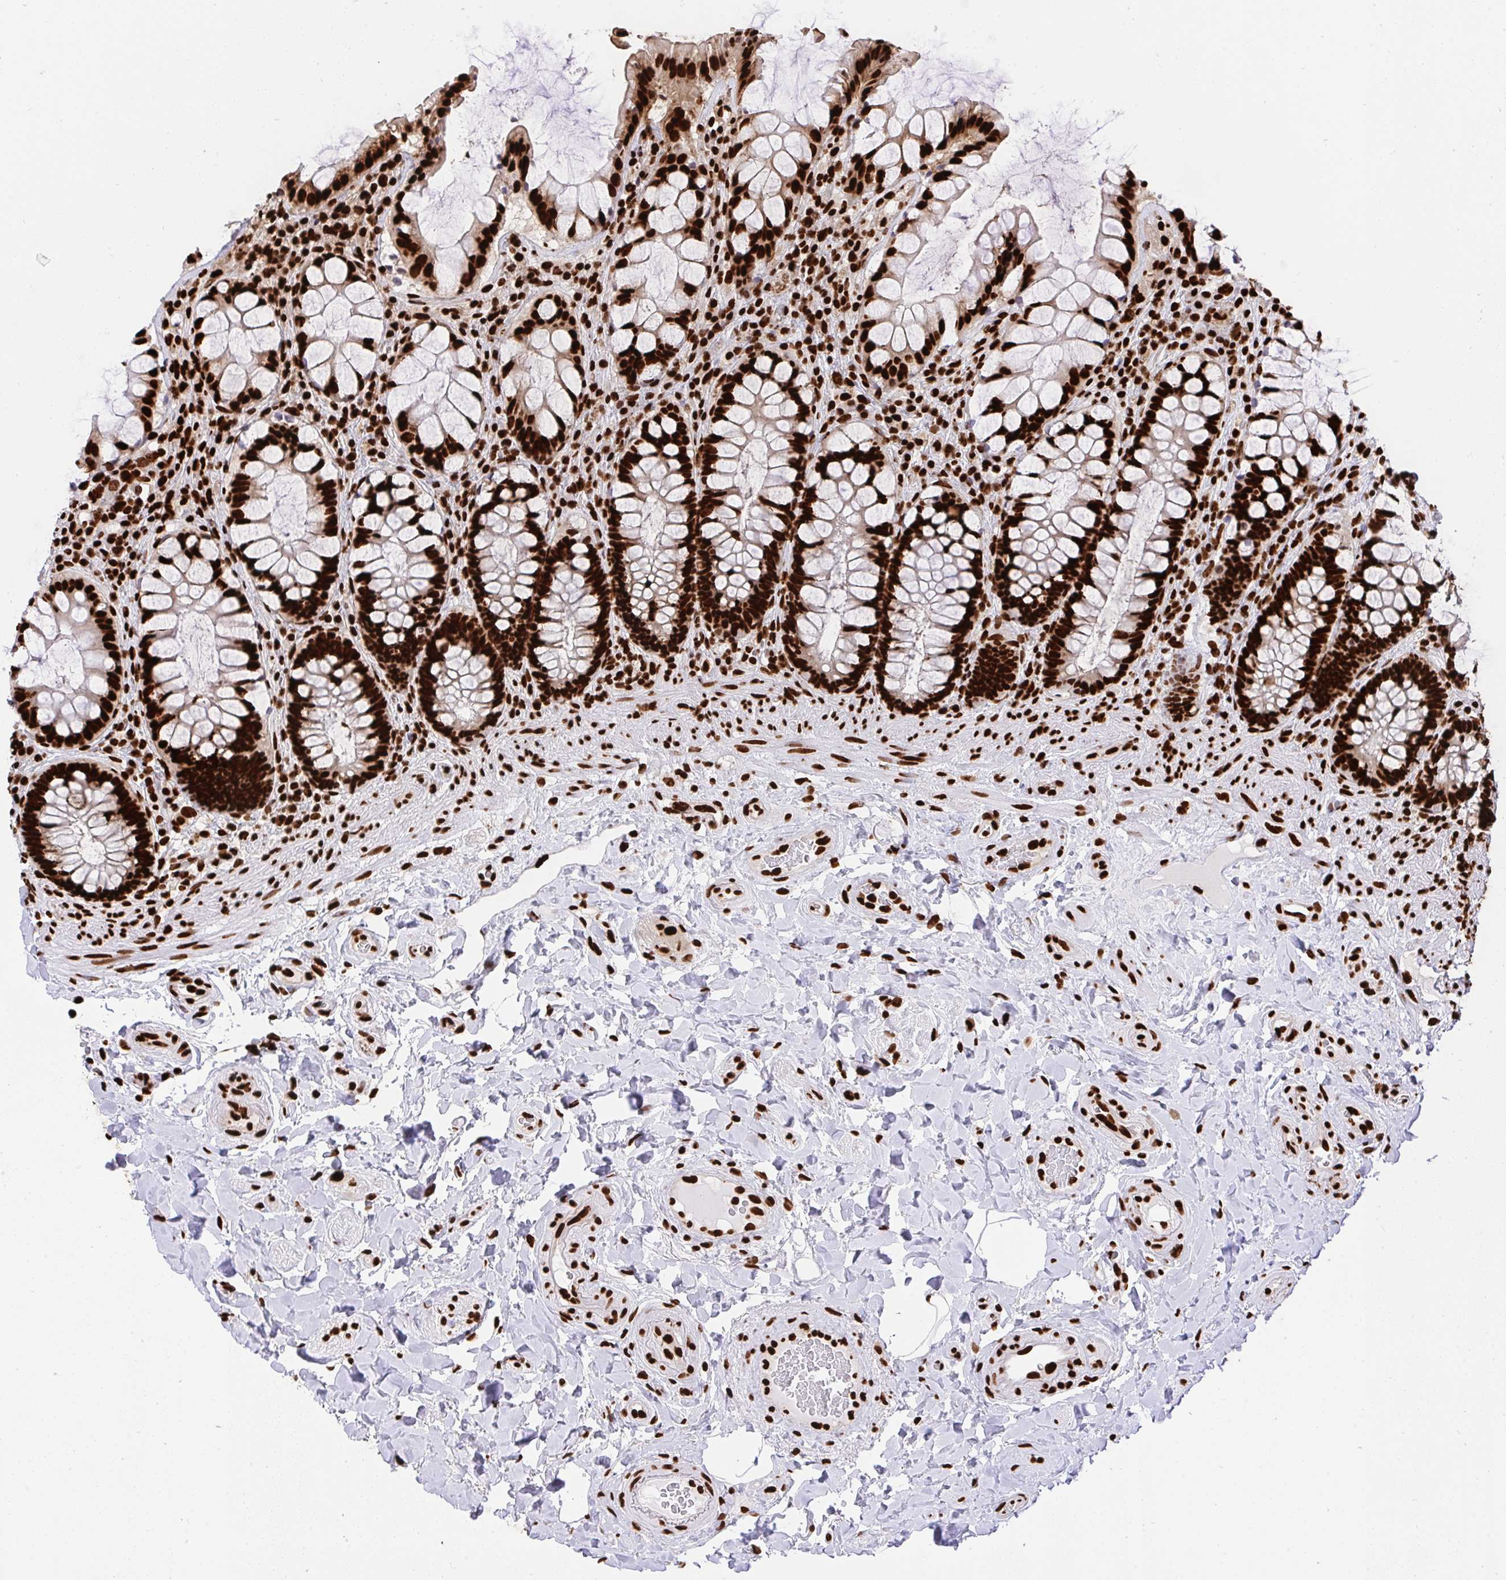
{"staining": {"intensity": "strong", "quantity": ">75%", "location": "nuclear"}, "tissue": "rectum", "cell_type": "Glandular cells", "image_type": "normal", "snomed": [{"axis": "morphology", "description": "Normal tissue, NOS"}, {"axis": "topography", "description": "Rectum"}], "caption": "A brown stain labels strong nuclear positivity of a protein in glandular cells of normal rectum.", "gene": "HNRNPL", "patient": {"sex": "female", "age": 58}}